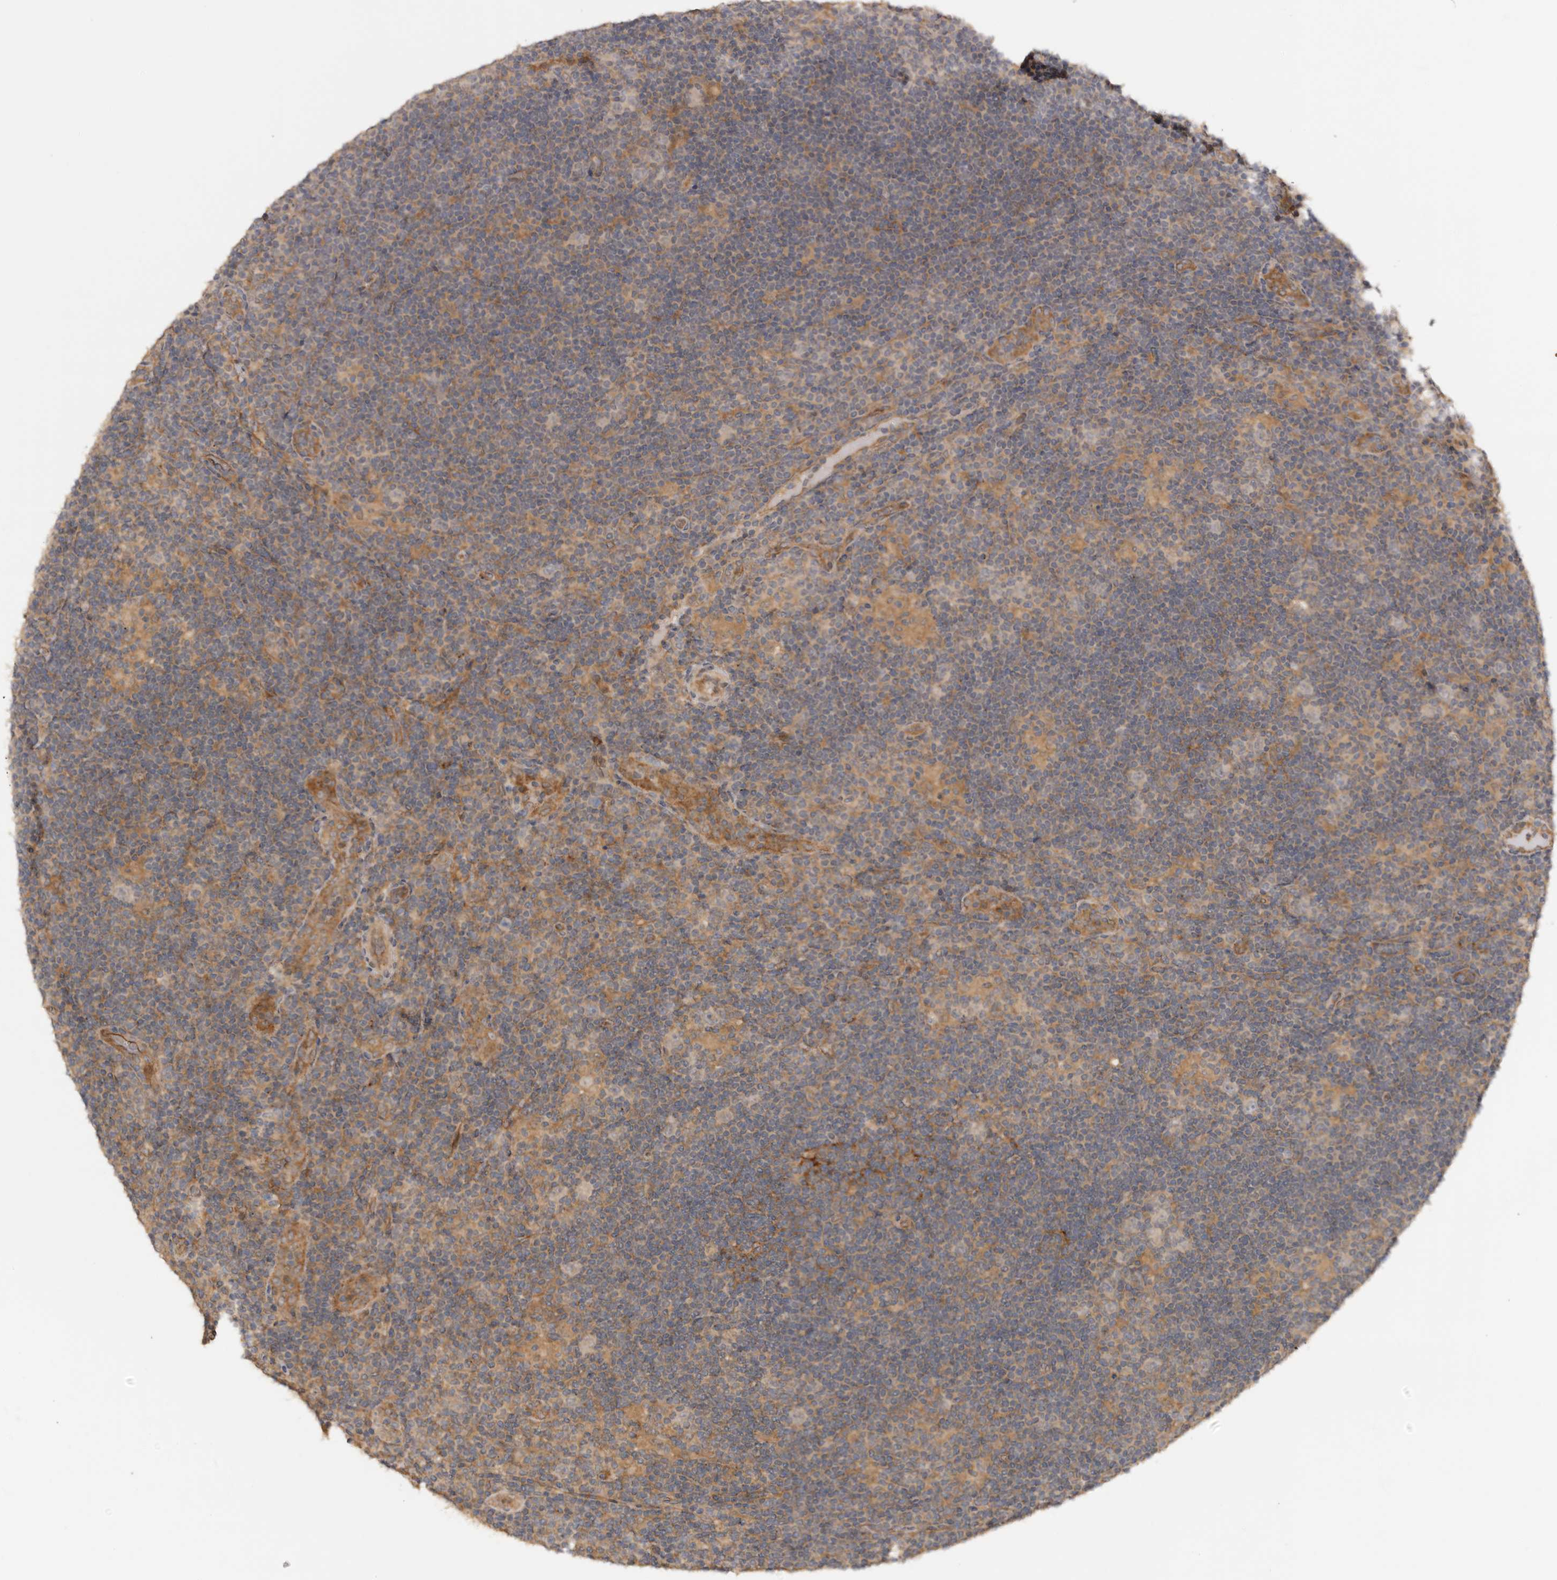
{"staining": {"intensity": "negative", "quantity": "none", "location": "none"}, "tissue": "lymphoma", "cell_type": "Tumor cells", "image_type": "cancer", "snomed": [{"axis": "morphology", "description": "Hodgkin's disease, NOS"}, {"axis": "topography", "description": "Lymph node"}], "caption": "Immunohistochemistry (IHC) micrograph of lymphoma stained for a protein (brown), which displays no expression in tumor cells. (DAB immunohistochemistry visualized using brightfield microscopy, high magnification).", "gene": "ZNF232", "patient": {"sex": "female", "age": 57}}